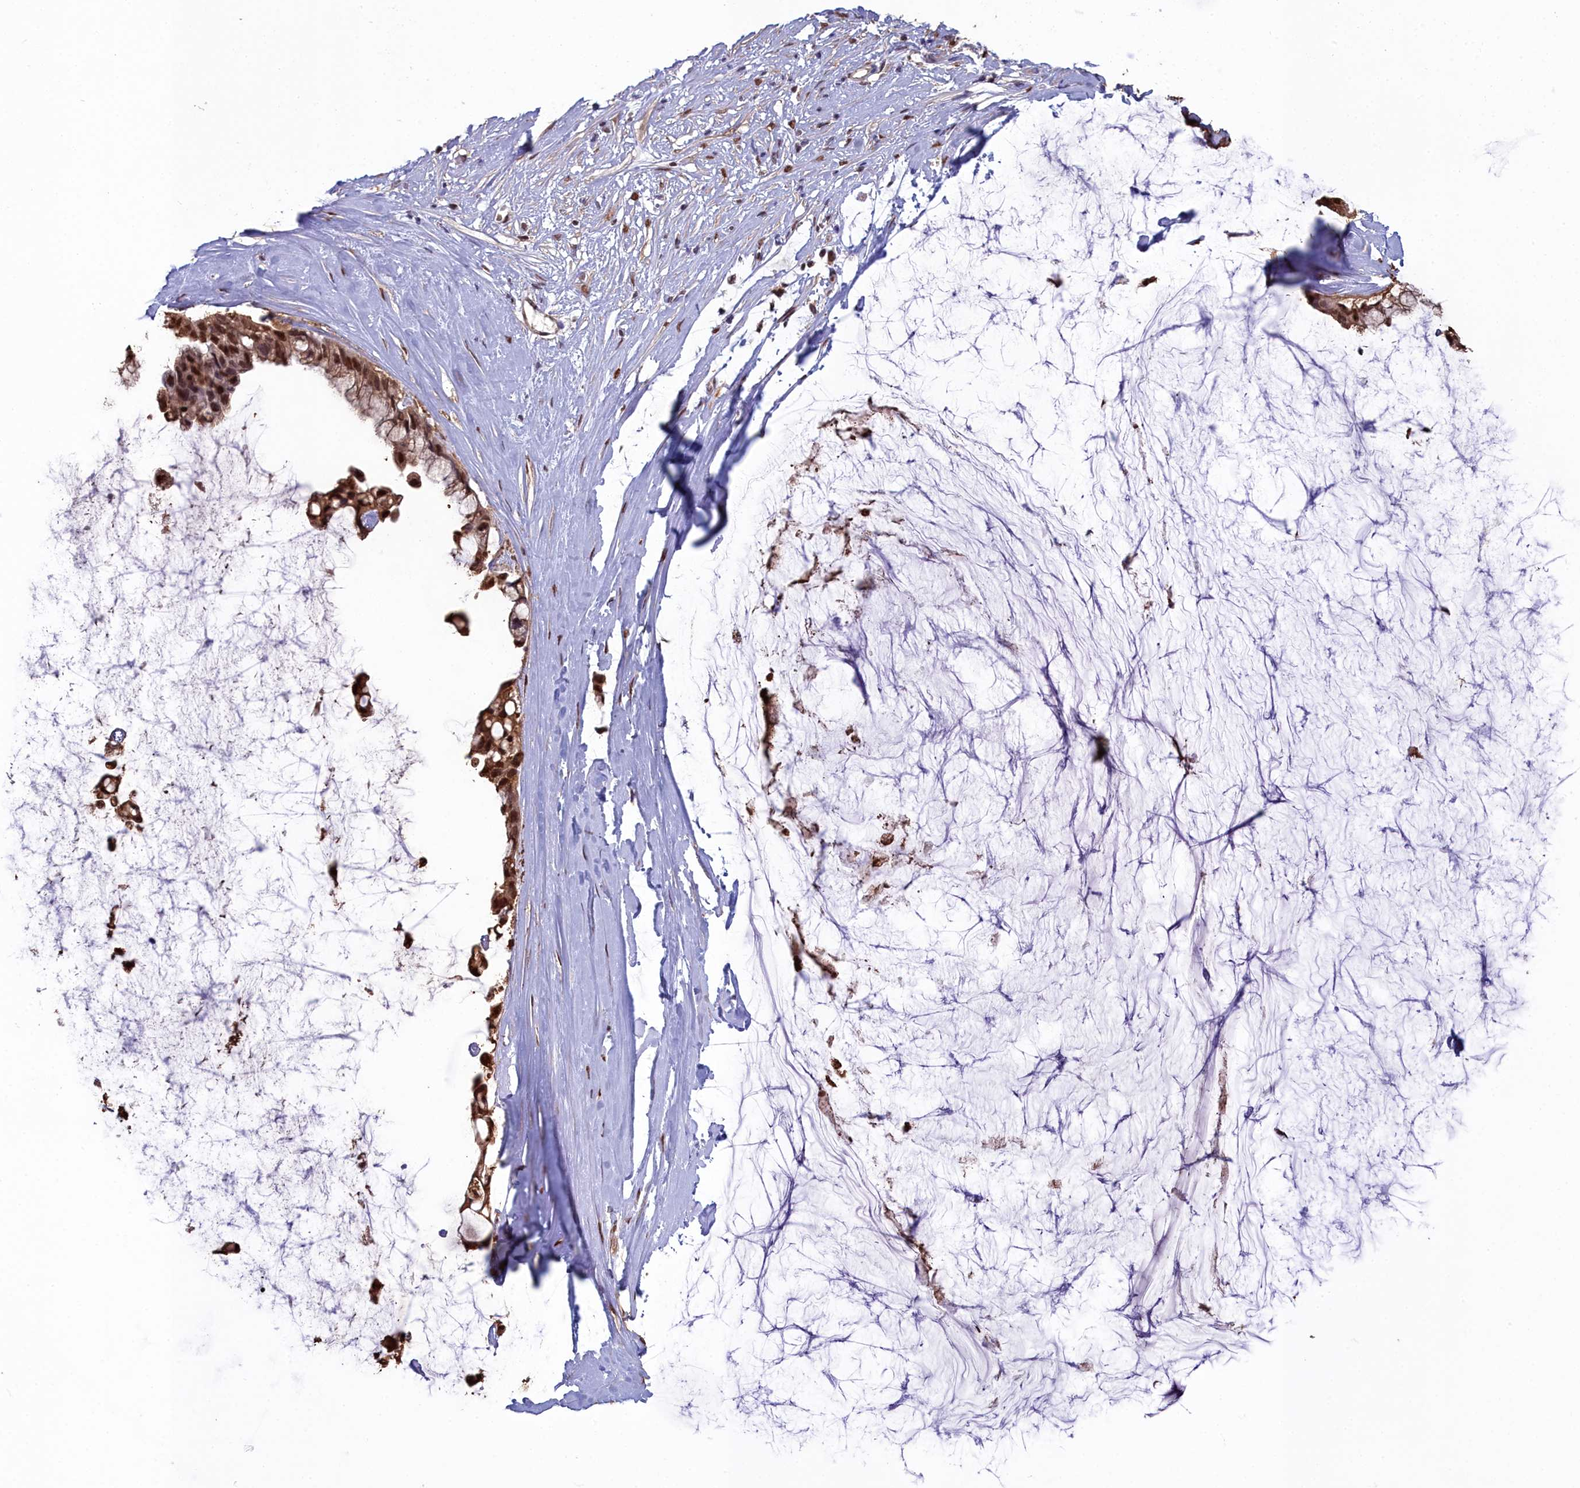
{"staining": {"intensity": "strong", "quantity": ">75%", "location": "nuclear"}, "tissue": "ovarian cancer", "cell_type": "Tumor cells", "image_type": "cancer", "snomed": [{"axis": "morphology", "description": "Cystadenocarcinoma, mucinous, NOS"}, {"axis": "topography", "description": "Ovary"}], "caption": "Protein expression analysis of human ovarian cancer reveals strong nuclear positivity in approximately >75% of tumor cells.", "gene": "GAPDH", "patient": {"sex": "female", "age": 39}}